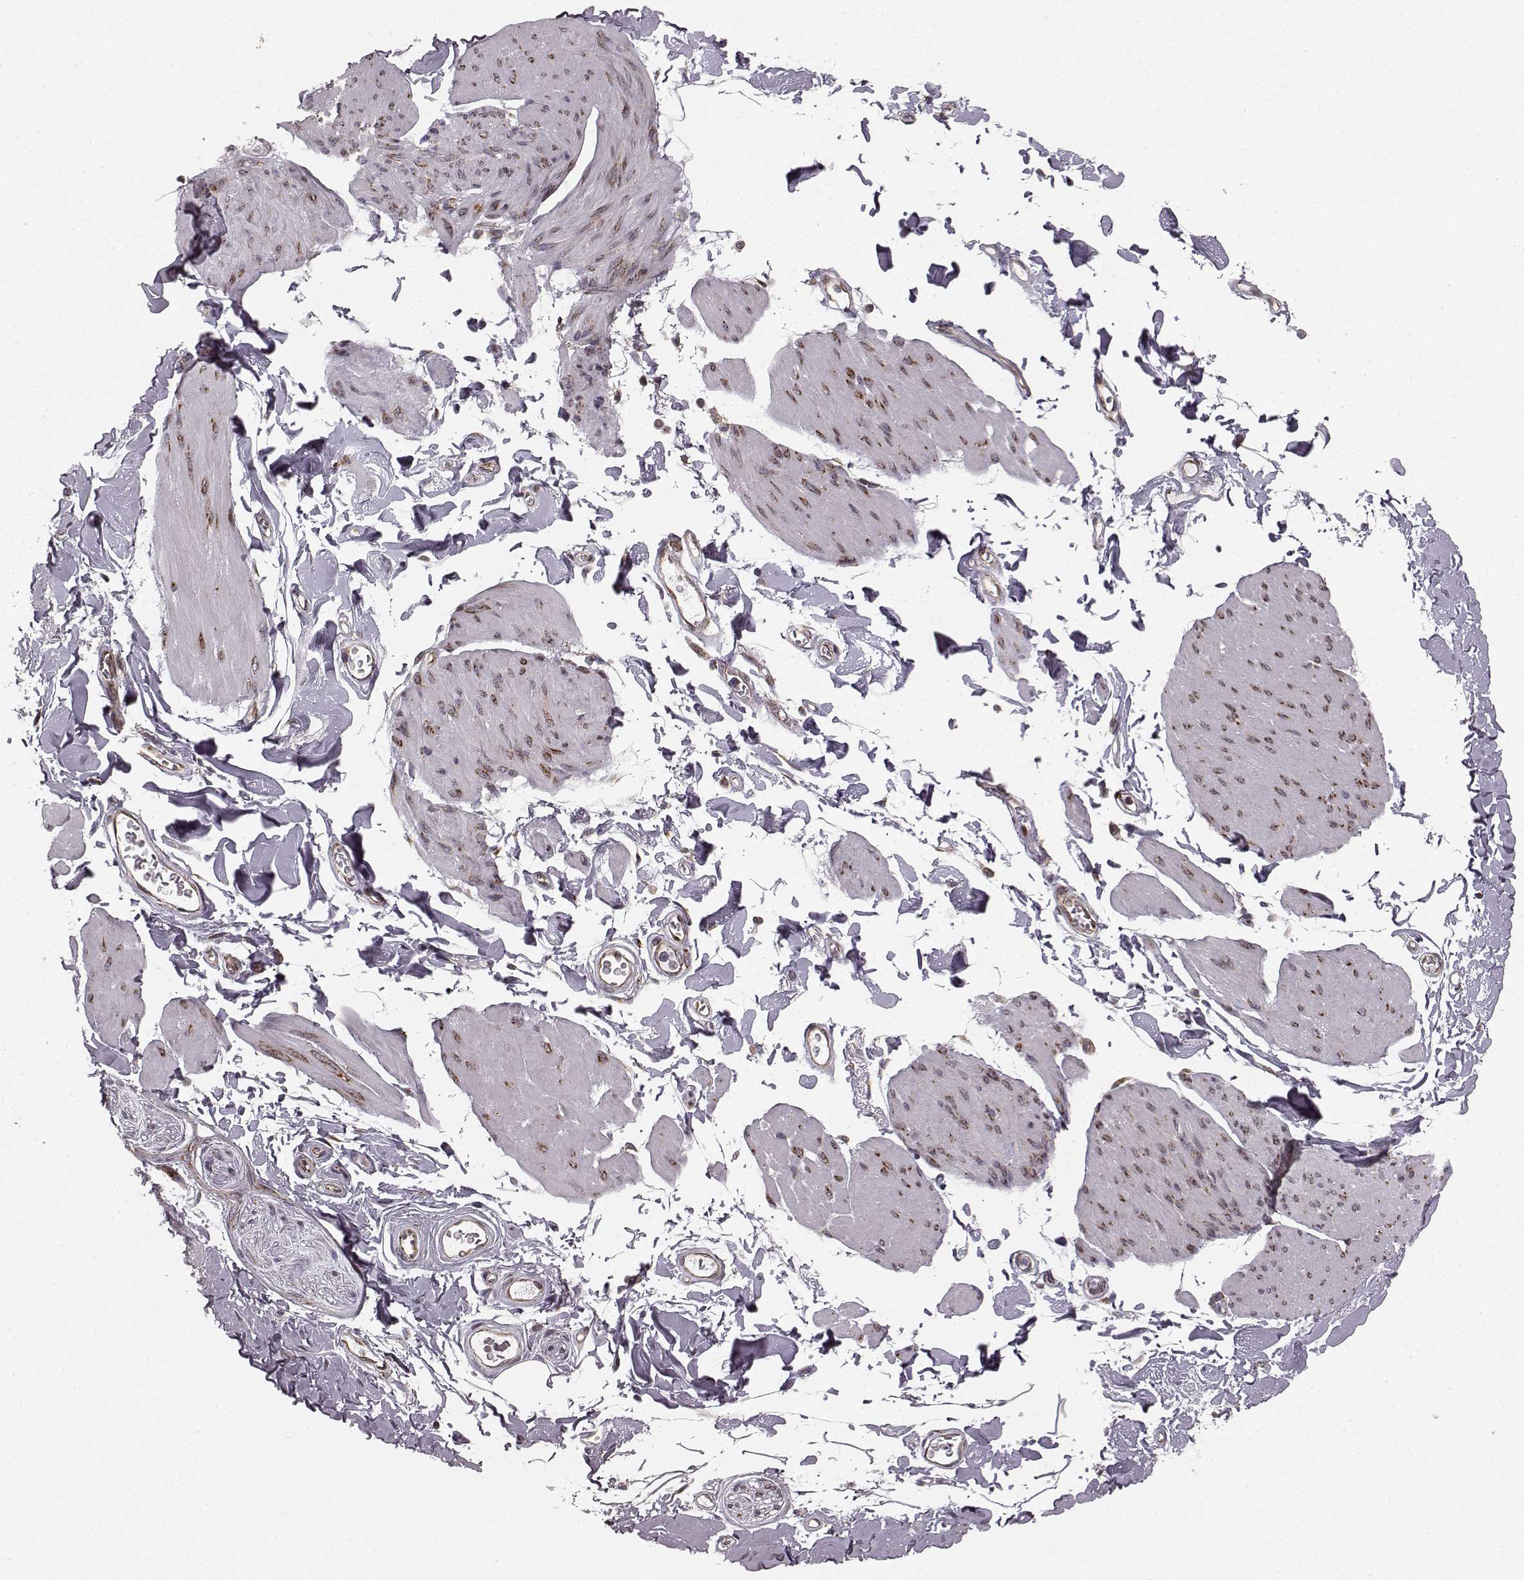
{"staining": {"intensity": "moderate", "quantity": "25%-75%", "location": "cytoplasmic/membranous"}, "tissue": "smooth muscle", "cell_type": "Smooth muscle cells", "image_type": "normal", "snomed": [{"axis": "morphology", "description": "Normal tissue, NOS"}, {"axis": "topography", "description": "Adipose tissue"}, {"axis": "topography", "description": "Smooth muscle"}, {"axis": "topography", "description": "Peripheral nerve tissue"}], "caption": "An image of human smooth muscle stained for a protein displays moderate cytoplasmic/membranous brown staining in smooth muscle cells. The protein is shown in brown color, while the nuclei are stained blue.", "gene": "TMEM14A", "patient": {"sex": "male", "age": 83}}